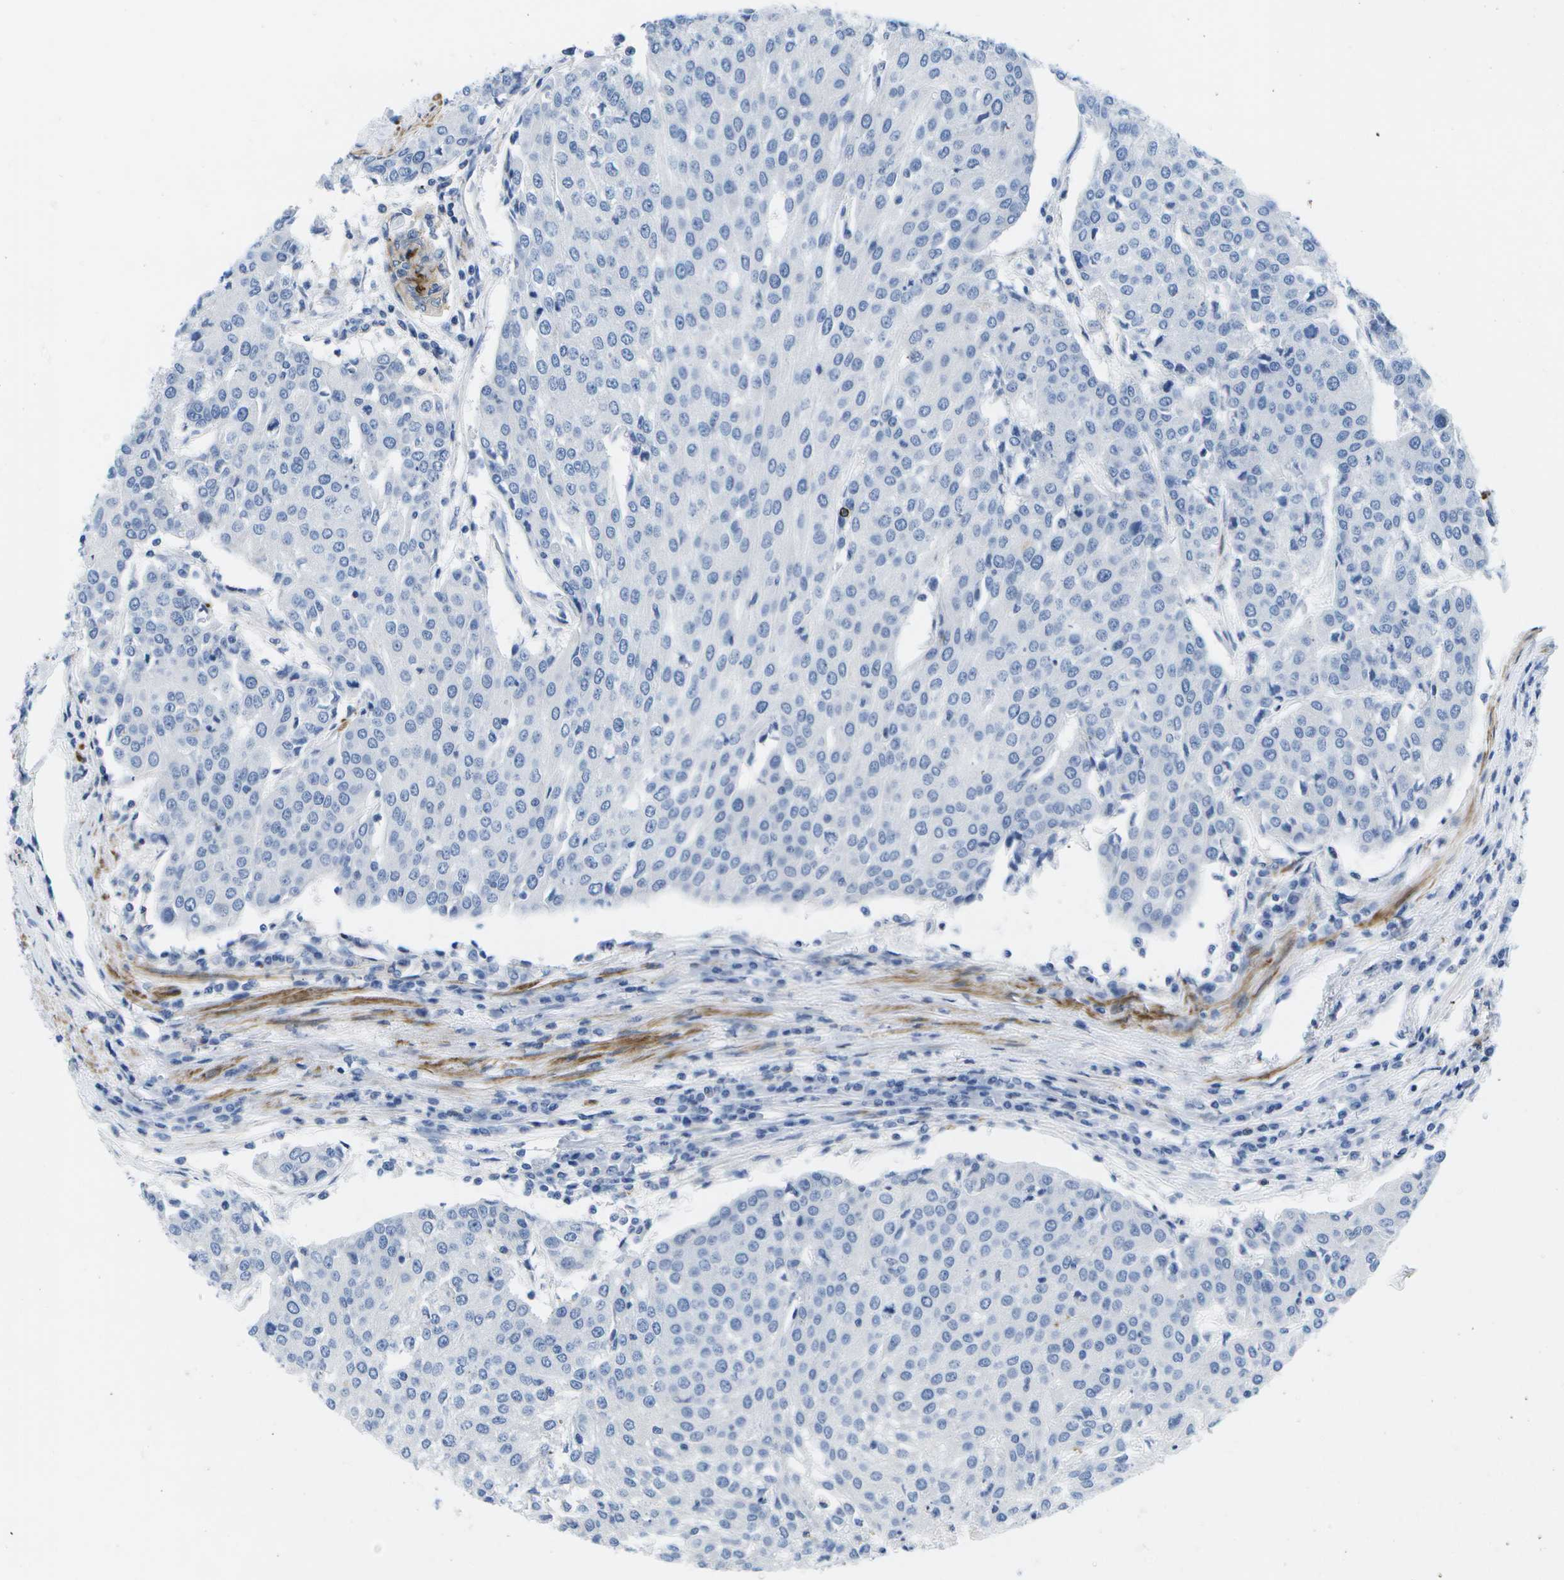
{"staining": {"intensity": "negative", "quantity": "none", "location": "none"}, "tissue": "urothelial cancer", "cell_type": "Tumor cells", "image_type": "cancer", "snomed": [{"axis": "morphology", "description": "Urothelial carcinoma, High grade"}, {"axis": "topography", "description": "Urinary bladder"}], "caption": "This is an immunohistochemistry histopathology image of high-grade urothelial carcinoma. There is no expression in tumor cells.", "gene": "ADGRG6", "patient": {"sex": "female", "age": 85}}